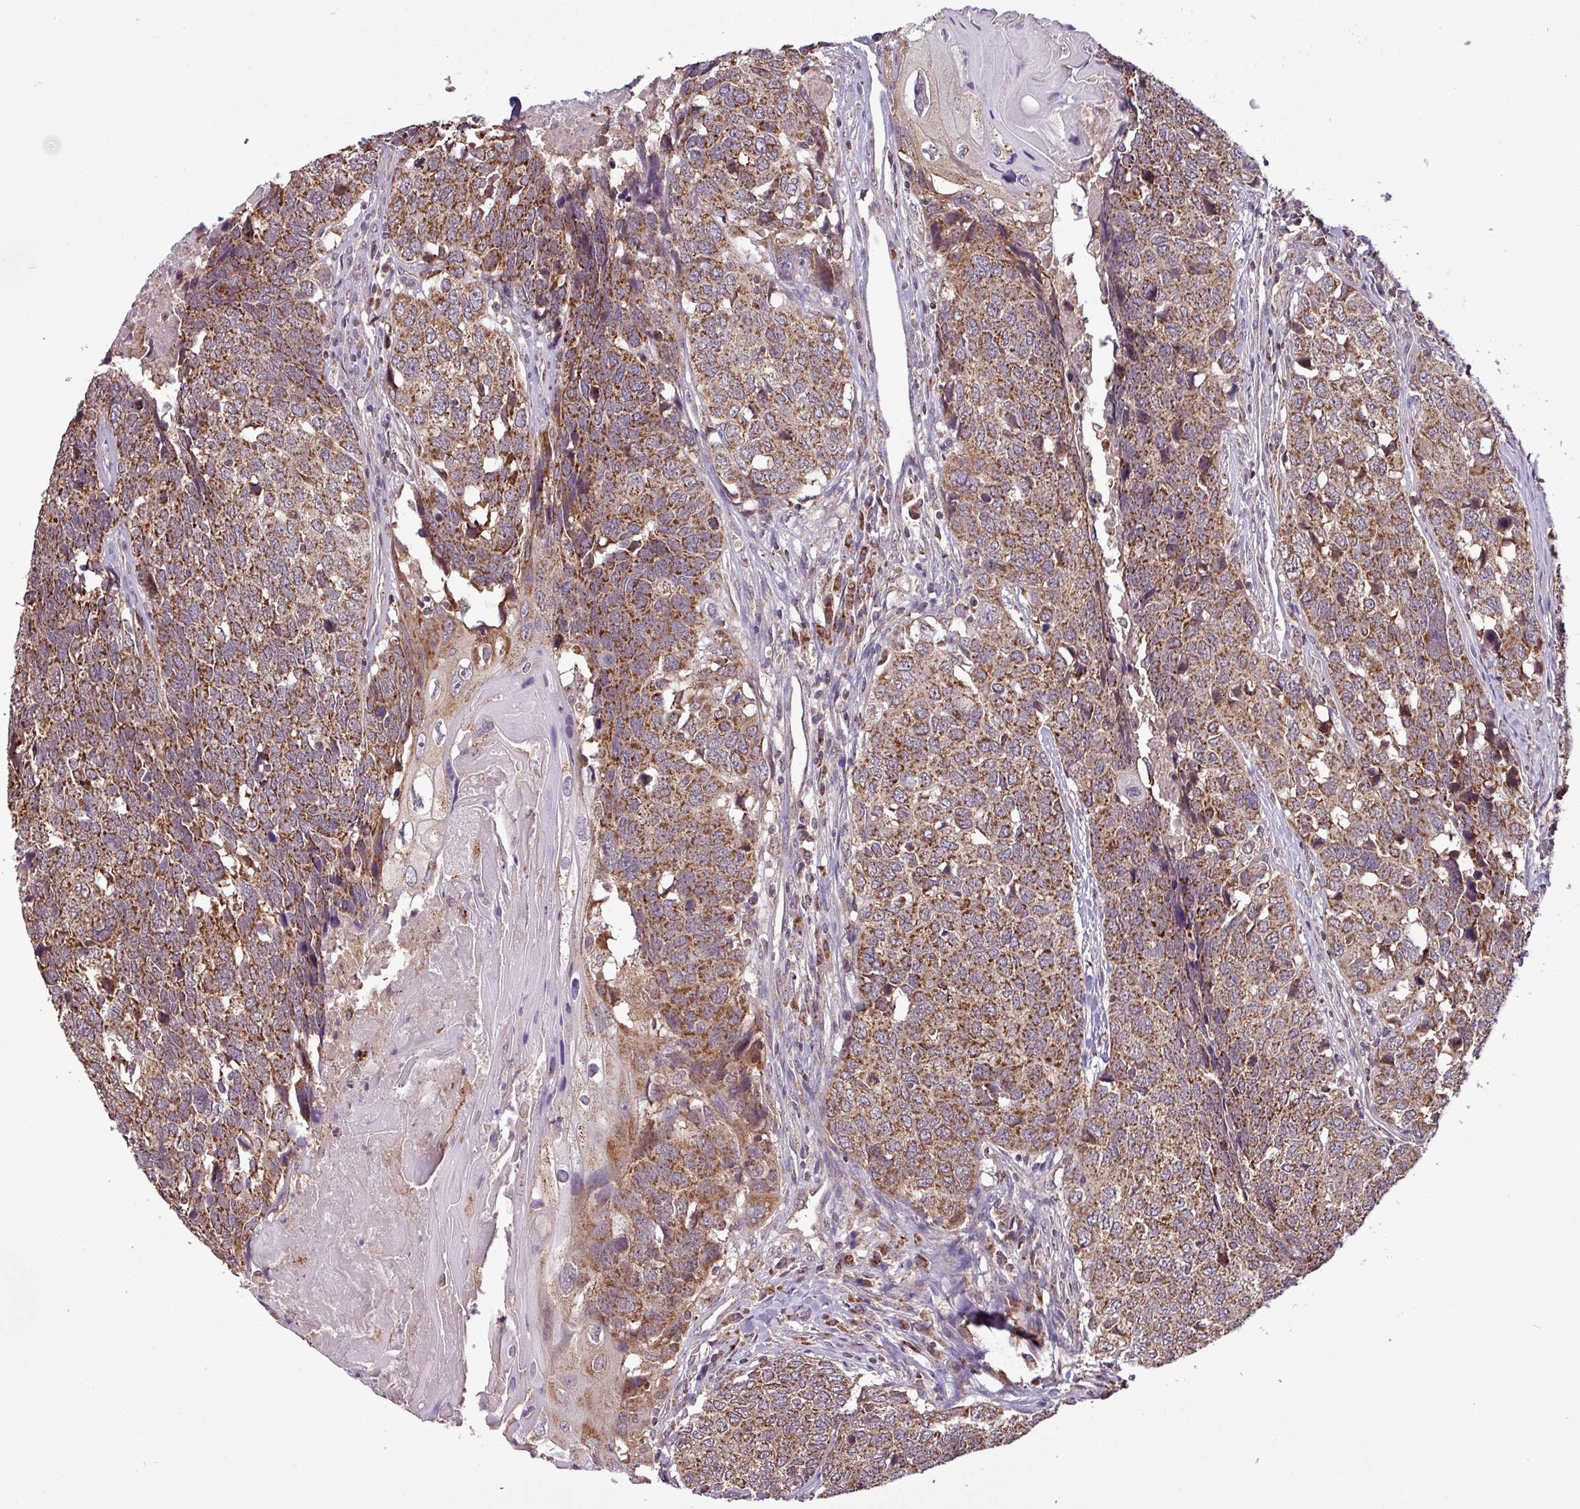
{"staining": {"intensity": "strong", "quantity": ">75%", "location": "cytoplasmic/membranous"}, "tissue": "head and neck cancer", "cell_type": "Tumor cells", "image_type": "cancer", "snomed": [{"axis": "morphology", "description": "Squamous cell carcinoma, NOS"}, {"axis": "topography", "description": "Head-Neck"}], "caption": "Immunohistochemical staining of head and neck cancer (squamous cell carcinoma) shows strong cytoplasmic/membranous protein expression in approximately >75% of tumor cells. (IHC, brightfield microscopy, high magnification).", "gene": "MCTP2", "patient": {"sex": "male", "age": 66}}